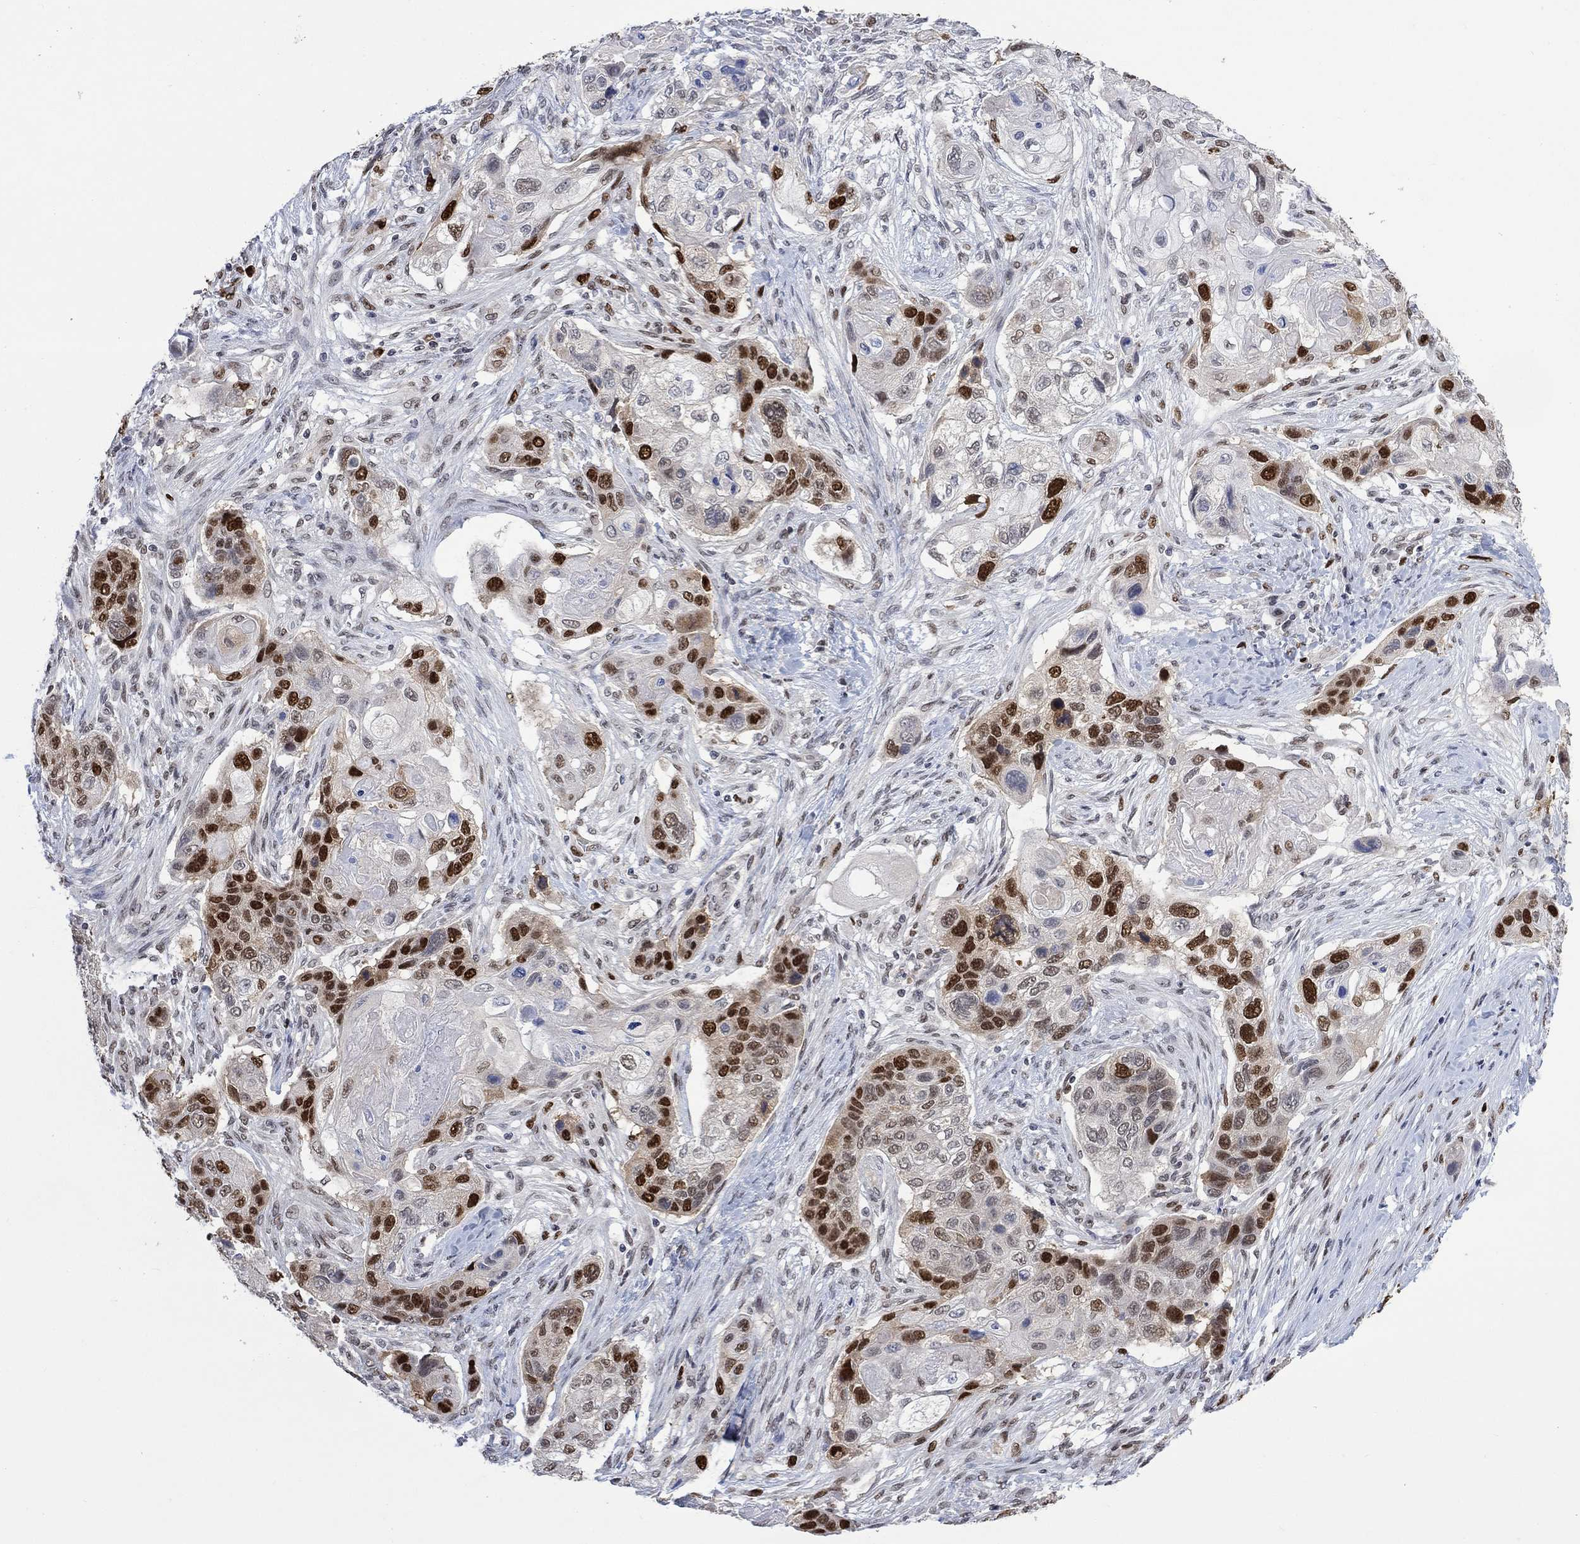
{"staining": {"intensity": "strong", "quantity": "<25%", "location": "nuclear"}, "tissue": "lung cancer", "cell_type": "Tumor cells", "image_type": "cancer", "snomed": [{"axis": "morphology", "description": "Normal tissue, NOS"}, {"axis": "morphology", "description": "Squamous cell carcinoma, NOS"}, {"axis": "topography", "description": "Bronchus"}, {"axis": "topography", "description": "Lung"}], "caption": "Tumor cells display medium levels of strong nuclear expression in about <25% of cells in human lung cancer (squamous cell carcinoma).", "gene": "RAD54L2", "patient": {"sex": "male", "age": 69}}